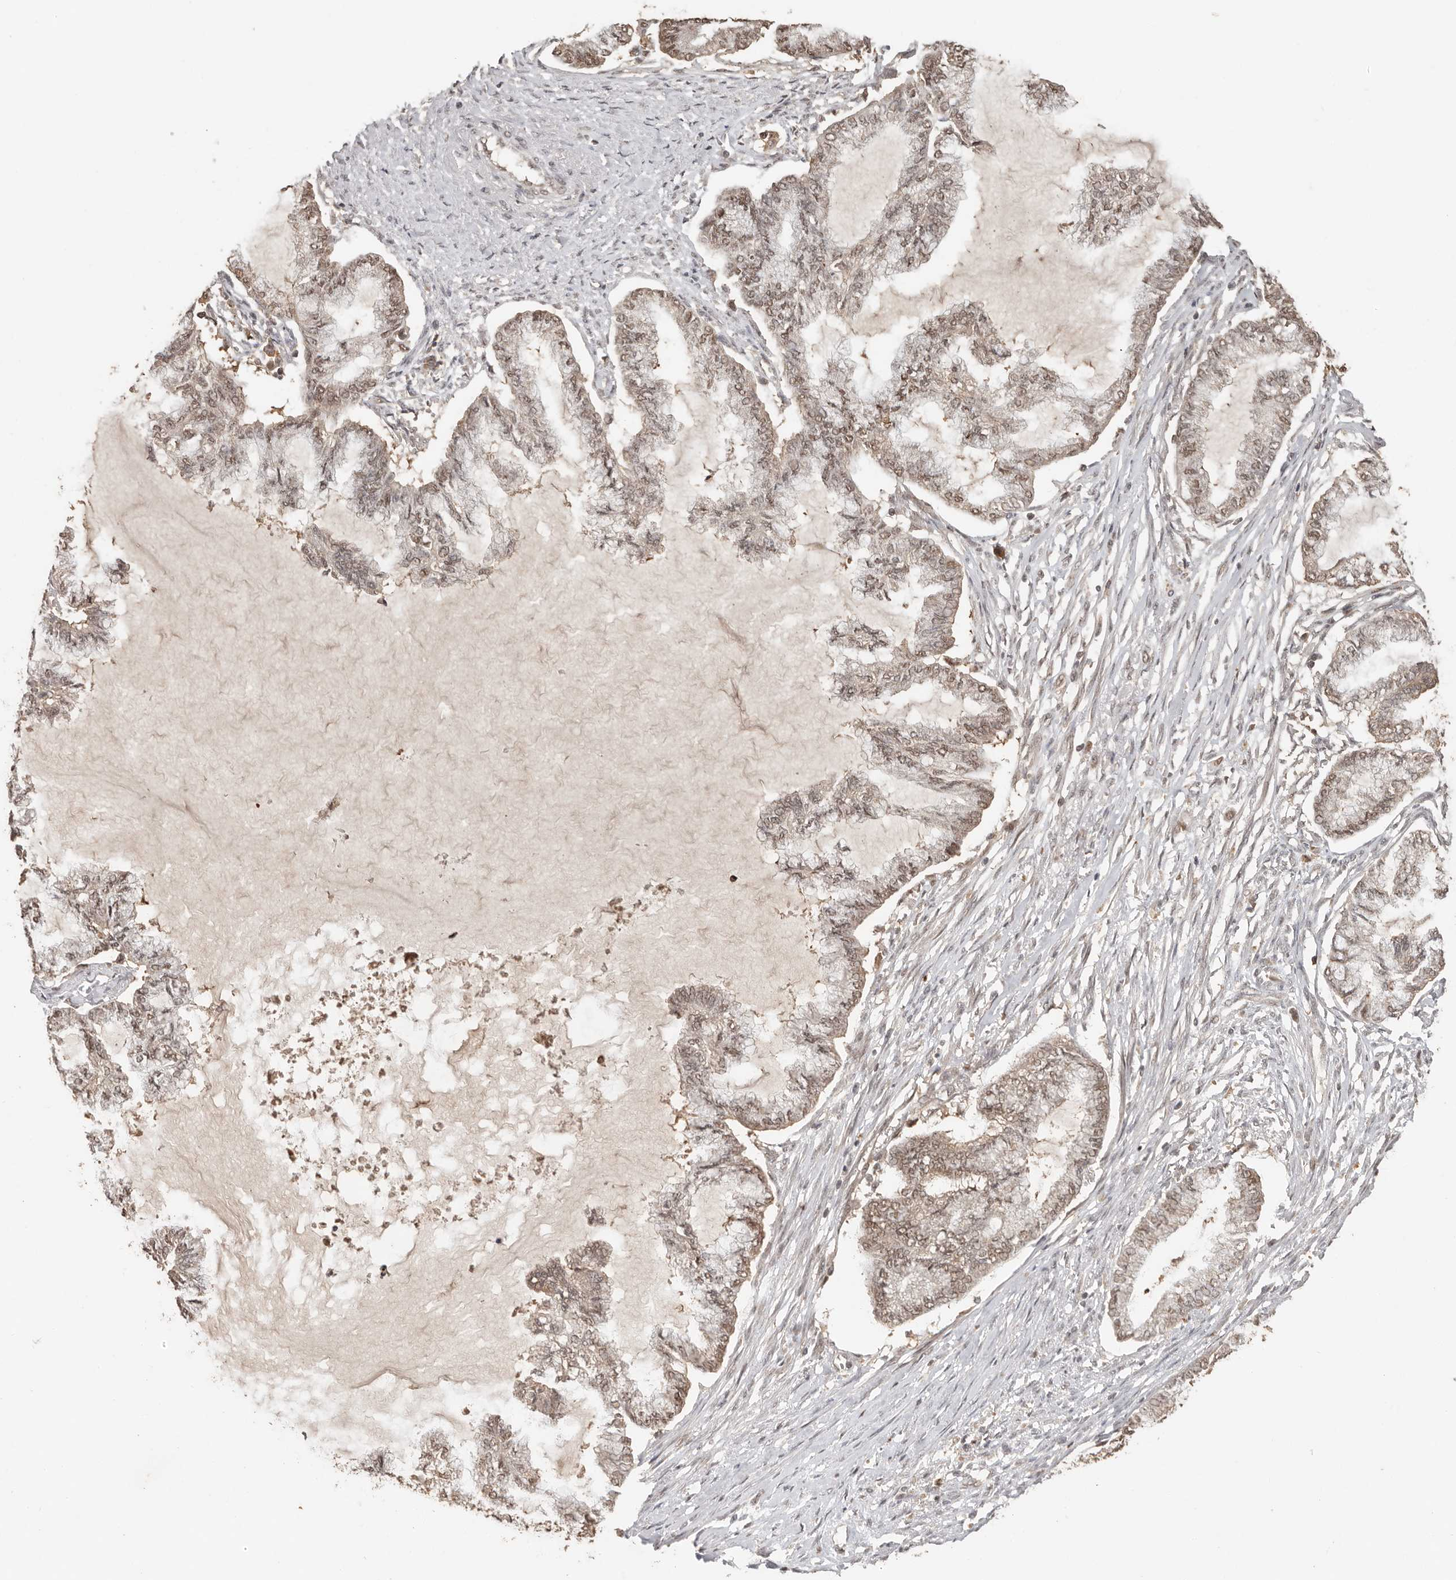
{"staining": {"intensity": "moderate", "quantity": ">75%", "location": "nuclear"}, "tissue": "endometrial cancer", "cell_type": "Tumor cells", "image_type": "cancer", "snomed": [{"axis": "morphology", "description": "Adenocarcinoma, NOS"}, {"axis": "topography", "description": "Endometrium"}], "caption": "Brown immunohistochemical staining in human adenocarcinoma (endometrial) exhibits moderate nuclear expression in about >75% of tumor cells.", "gene": "PSMA5", "patient": {"sex": "female", "age": 86}}